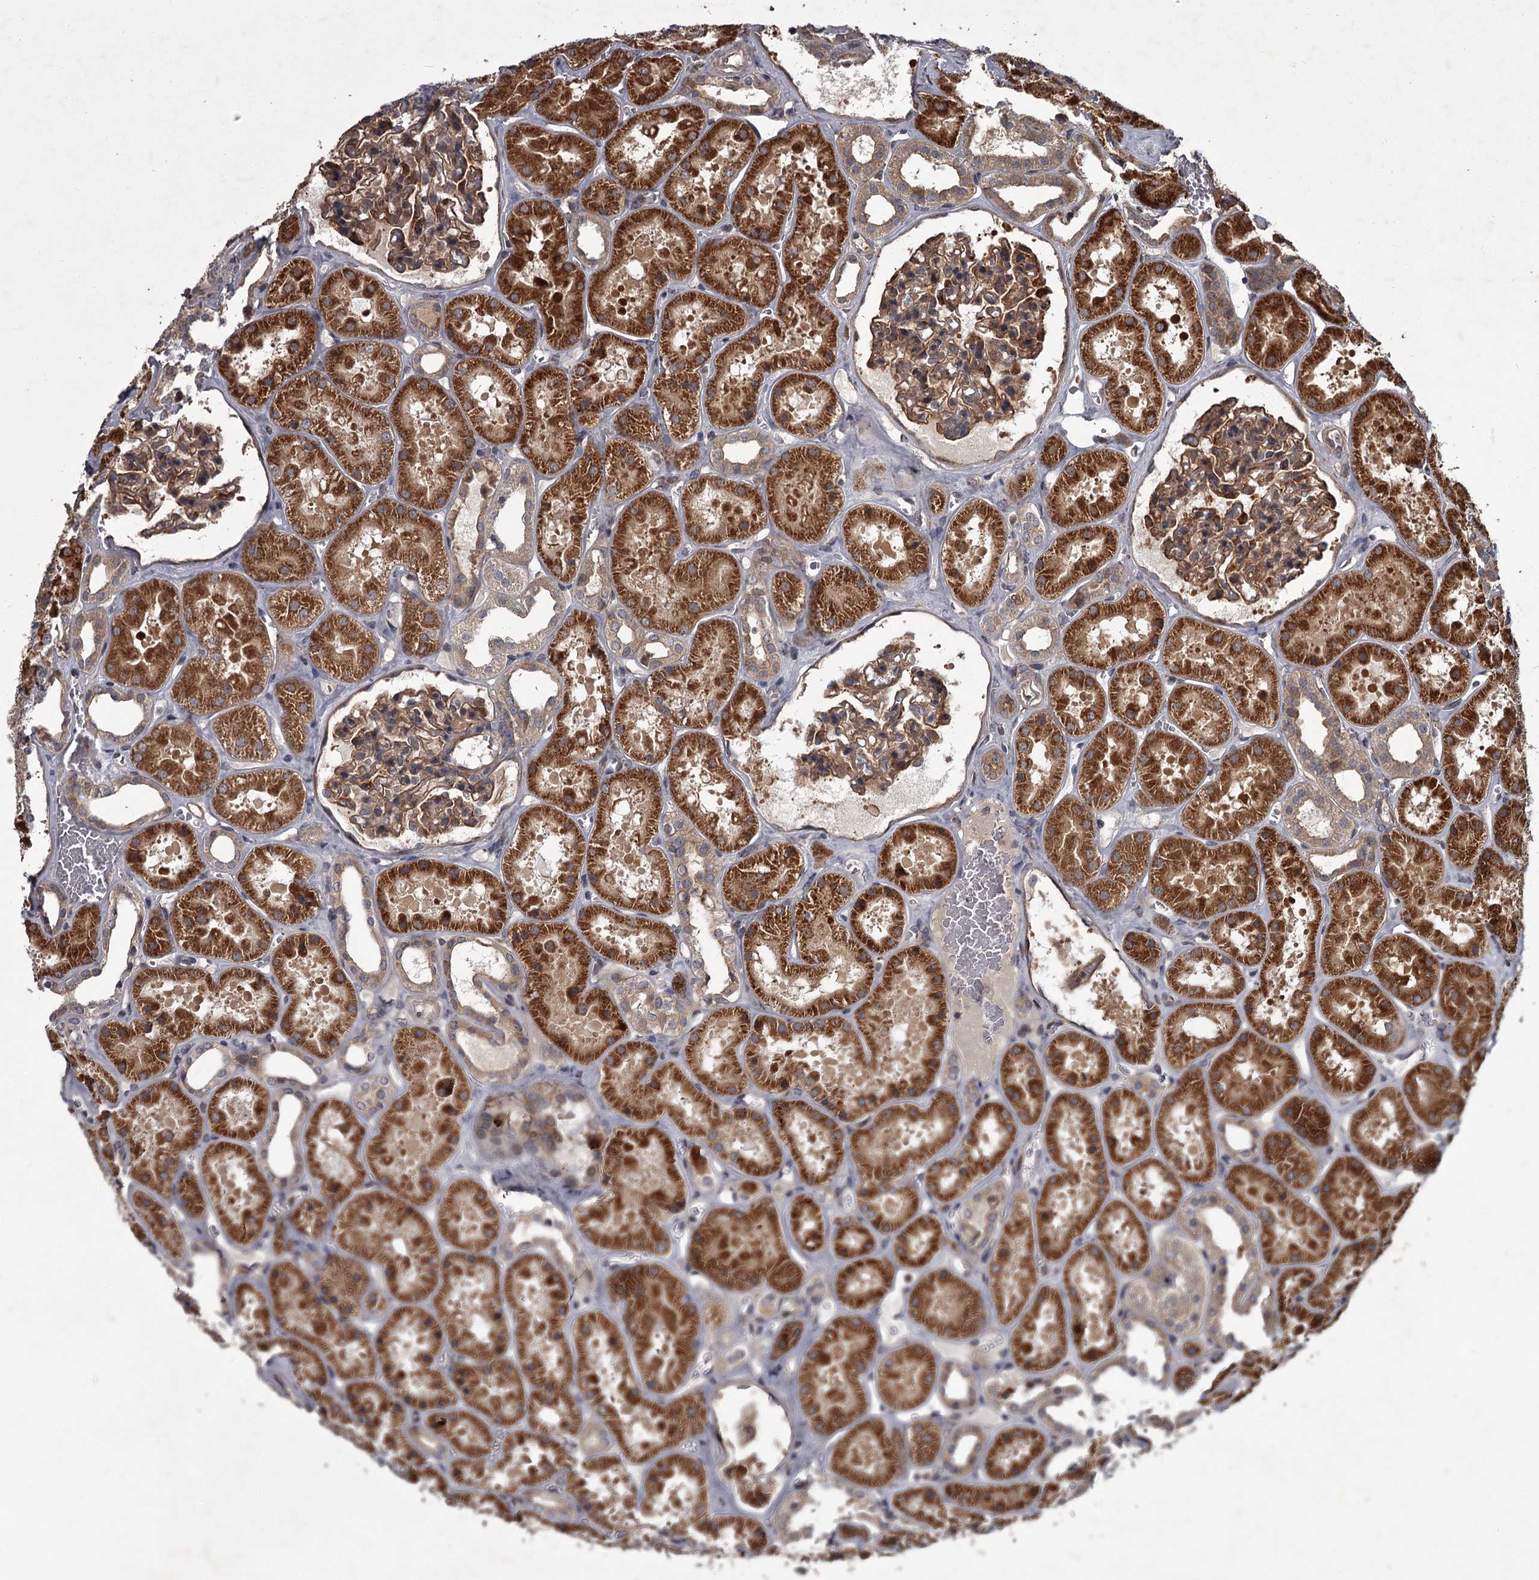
{"staining": {"intensity": "moderate", "quantity": ">75%", "location": "cytoplasmic/membranous"}, "tissue": "kidney", "cell_type": "Cells in glomeruli", "image_type": "normal", "snomed": [{"axis": "morphology", "description": "Normal tissue, NOS"}, {"axis": "topography", "description": "Kidney"}], "caption": "Kidney stained with IHC exhibits moderate cytoplasmic/membranous expression in approximately >75% of cells in glomeruli. (DAB IHC with brightfield microscopy, high magnification).", "gene": "UNC93B1", "patient": {"sex": "female", "age": 41}}